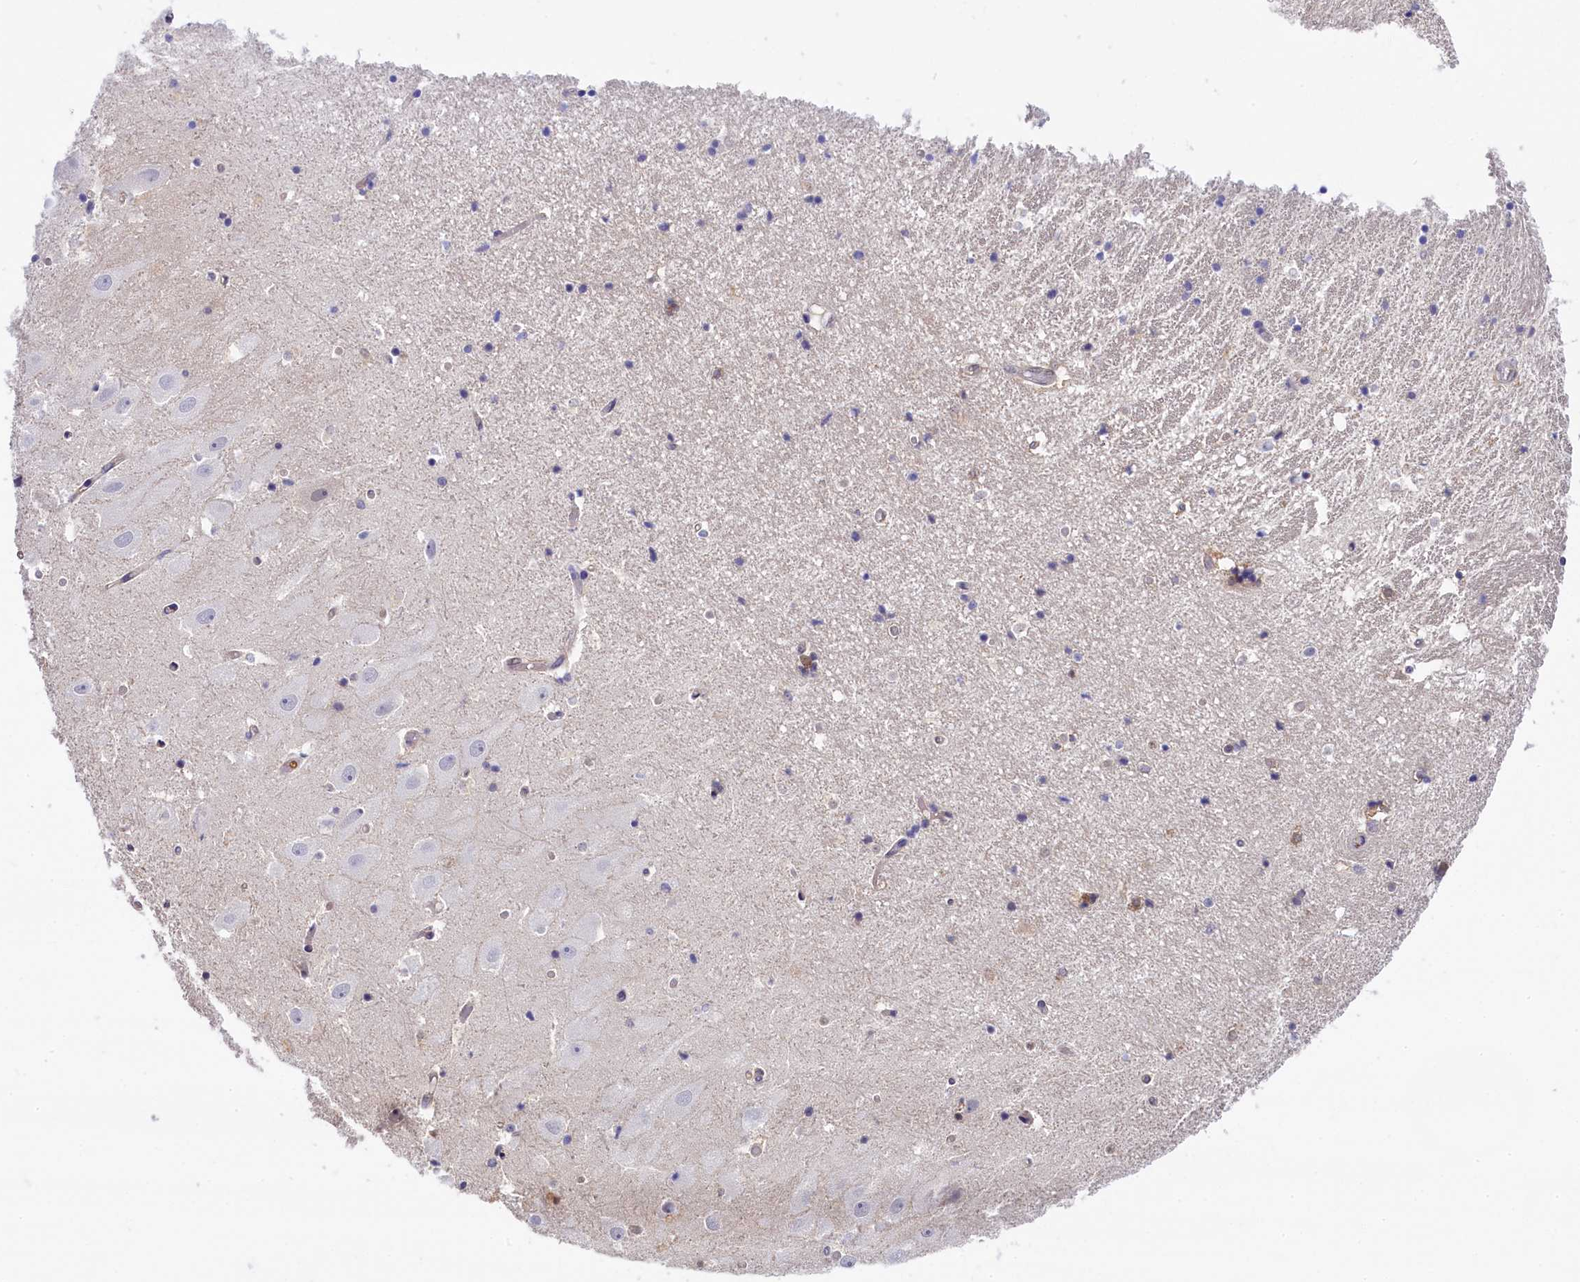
{"staining": {"intensity": "negative", "quantity": "none", "location": "none"}, "tissue": "hippocampus", "cell_type": "Glial cells", "image_type": "normal", "snomed": [{"axis": "morphology", "description": "Normal tissue, NOS"}, {"axis": "topography", "description": "Hippocampus"}], "caption": "Image shows no significant protein staining in glial cells of benign hippocampus.", "gene": "C11orf54", "patient": {"sex": "female", "age": 52}}